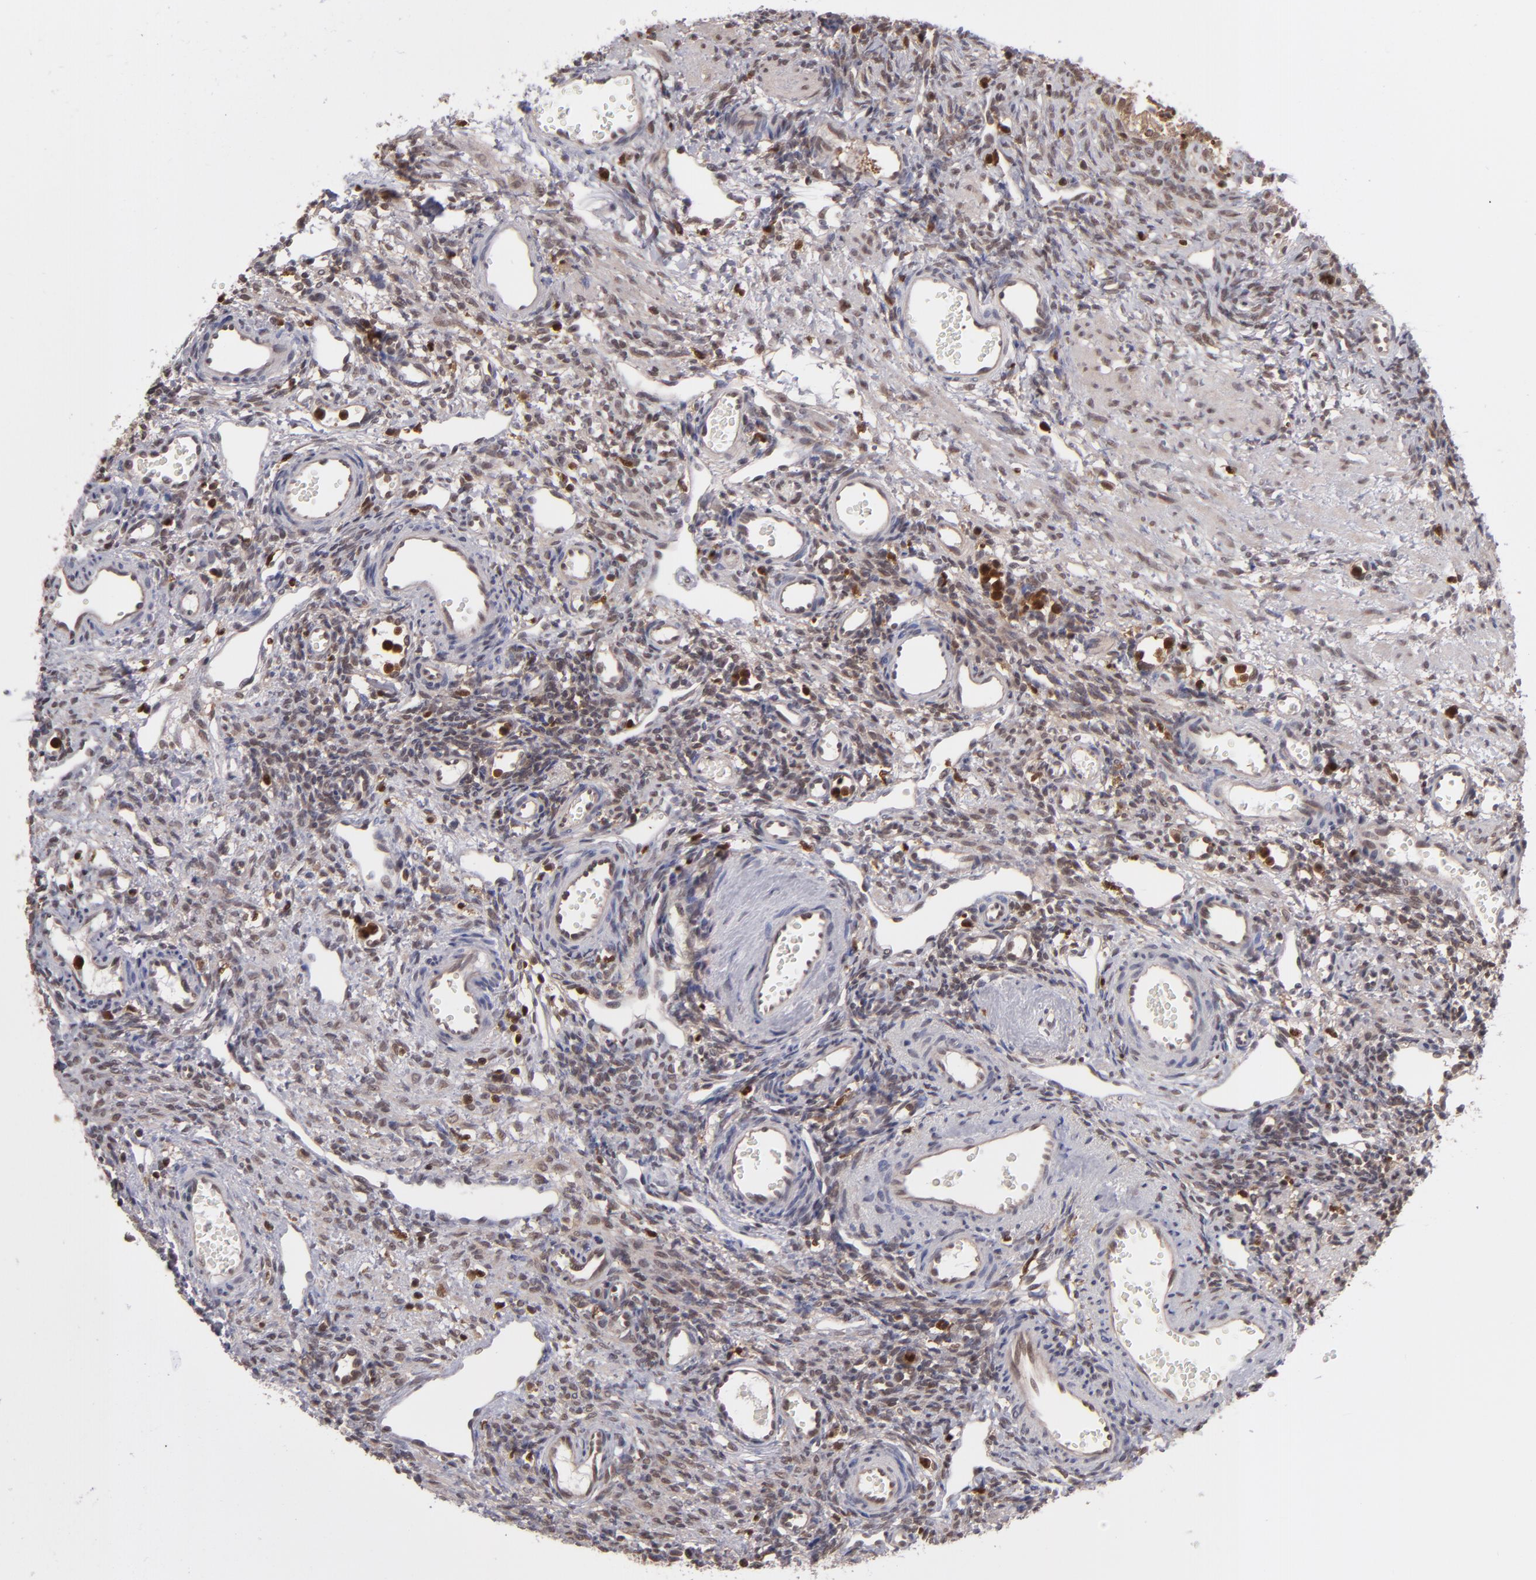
{"staining": {"intensity": "moderate", "quantity": "25%-75%", "location": "cytoplasmic/membranous,nuclear"}, "tissue": "ovary", "cell_type": "Ovarian stroma cells", "image_type": "normal", "snomed": [{"axis": "morphology", "description": "Normal tissue, NOS"}, {"axis": "topography", "description": "Ovary"}], "caption": "Immunohistochemistry staining of benign ovary, which displays medium levels of moderate cytoplasmic/membranous,nuclear positivity in about 25%-75% of ovarian stroma cells indicating moderate cytoplasmic/membranous,nuclear protein expression. The staining was performed using DAB (brown) for protein detection and nuclei were counterstained in hematoxylin (blue).", "gene": "GRB2", "patient": {"sex": "female", "age": 33}}